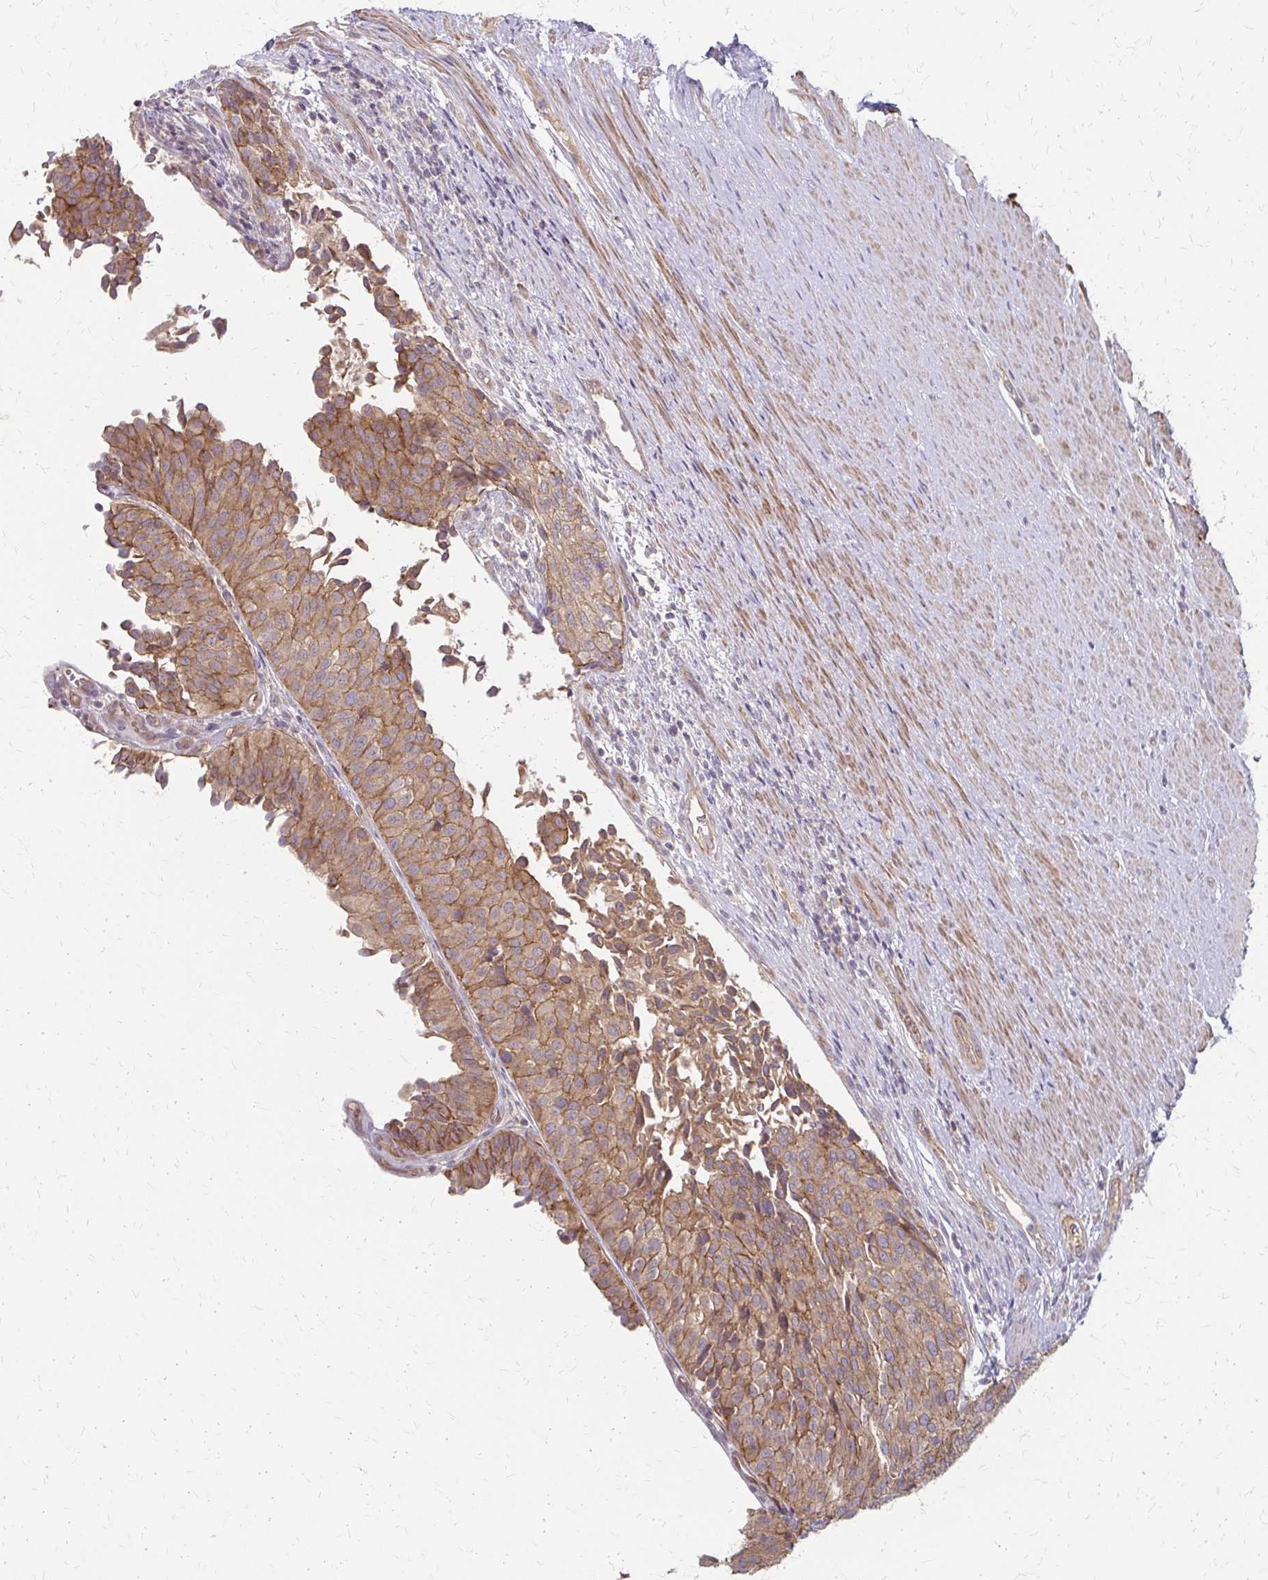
{"staining": {"intensity": "moderate", "quantity": ">75%", "location": "cytoplasmic/membranous"}, "tissue": "urinary bladder", "cell_type": "Urothelial cells", "image_type": "normal", "snomed": [{"axis": "morphology", "description": "Normal tissue, NOS"}, {"axis": "topography", "description": "Urinary bladder"}, {"axis": "topography", "description": "Prostate"}], "caption": "The histopathology image demonstrates immunohistochemical staining of benign urinary bladder. There is moderate cytoplasmic/membranous staining is seen in about >75% of urothelial cells.", "gene": "ZNF383", "patient": {"sex": "male", "age": 77}}